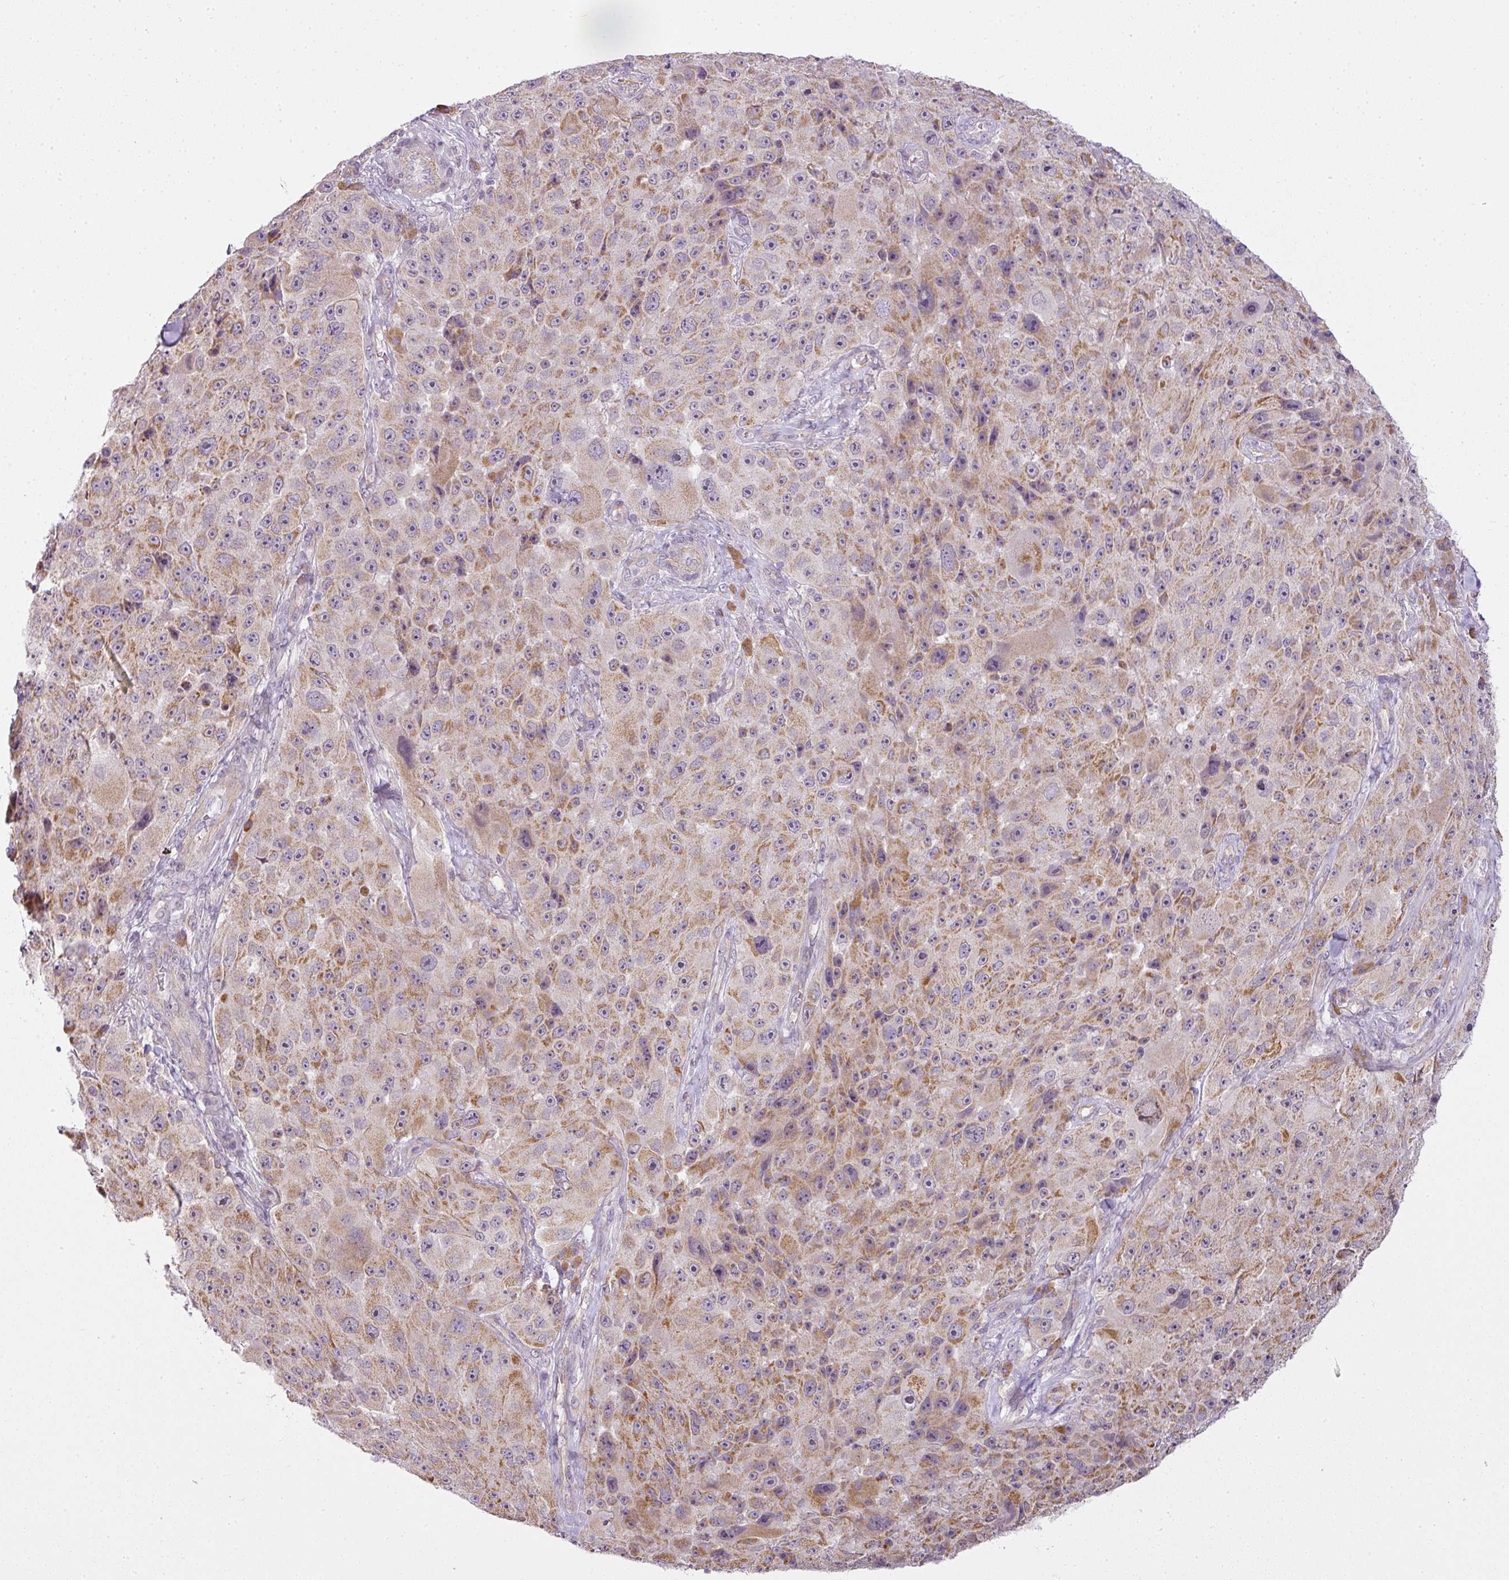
{"staining": {"intensity": "moderate", "quantity": "25%-75%", "location": "cytoplasmic/membranous"}, "tissue": "melanoma", "cell_type": "Tumor cells", "image_type": "cancer", "snomed": [{"axis": "morphology", "description": "Malignant melanoma, Metastatic site"}, {"axis": "topography", "description": "Lymph node"}], "caption": "Malignant melanoma (metastatic site) stained for a protein demonstrates moderate cytoplasmic/membranous positivity in tumor cells.", "gene": "LY75", "patient": {"sex": "male", "age": 62}}